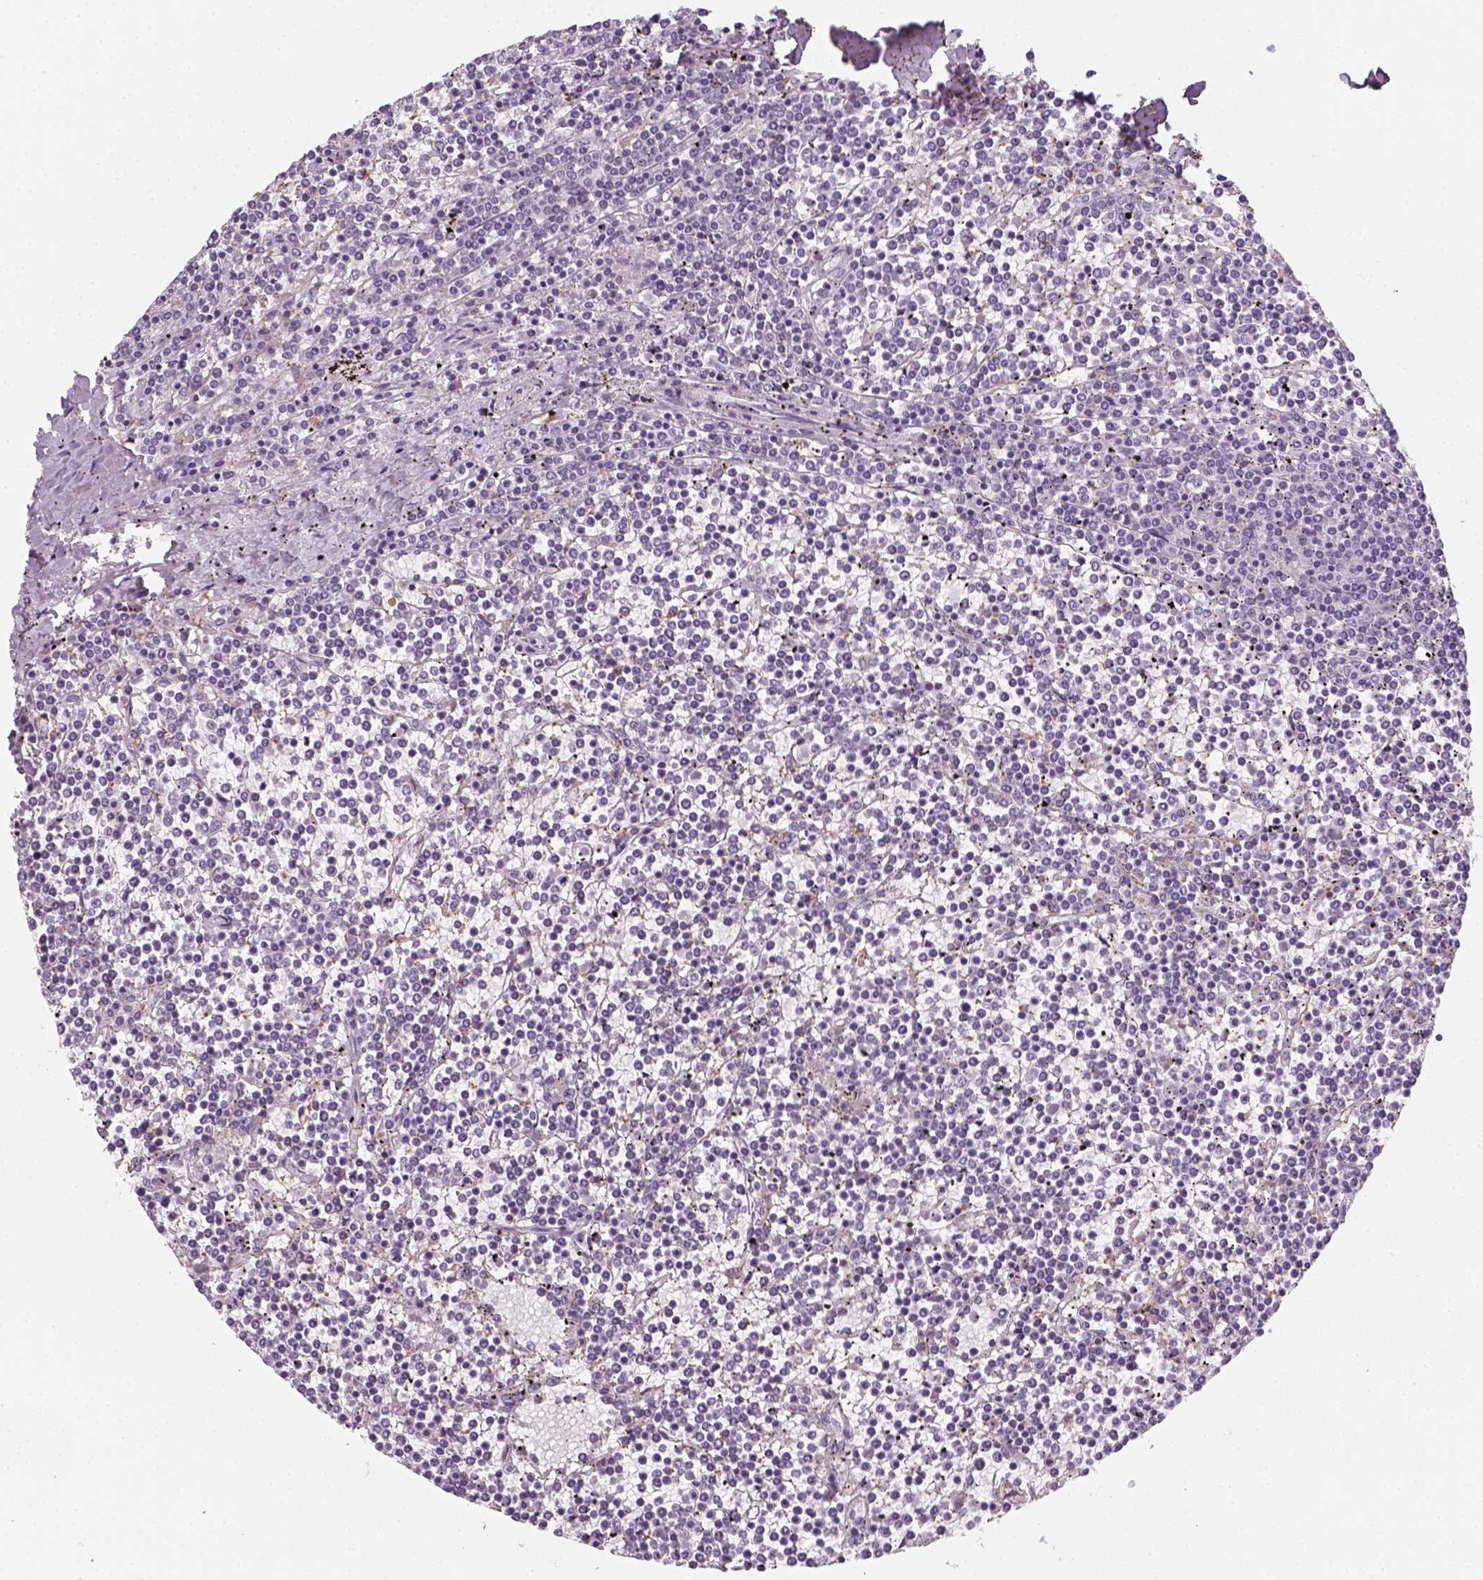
{"staining": {"intensity": "negative", "quantity": "none", "location": "none"}, "tissue": "lymphoma", "cell_type": "Tumor cells", "image_type": "cancer", "snomed": [{"axis": "morphology", "description": "Malignant lymphoma, non-Hodgkin's type, Low grade"}, {"axis": "topography", "description": "Spleen"}], "caption": "An immunohistochemistry micrograph of lymphoma is shown. There is no staining in tumor cells of lymphoma.", "gene": "FAM163B", "patient": {"sex": "female", "age": 19}}